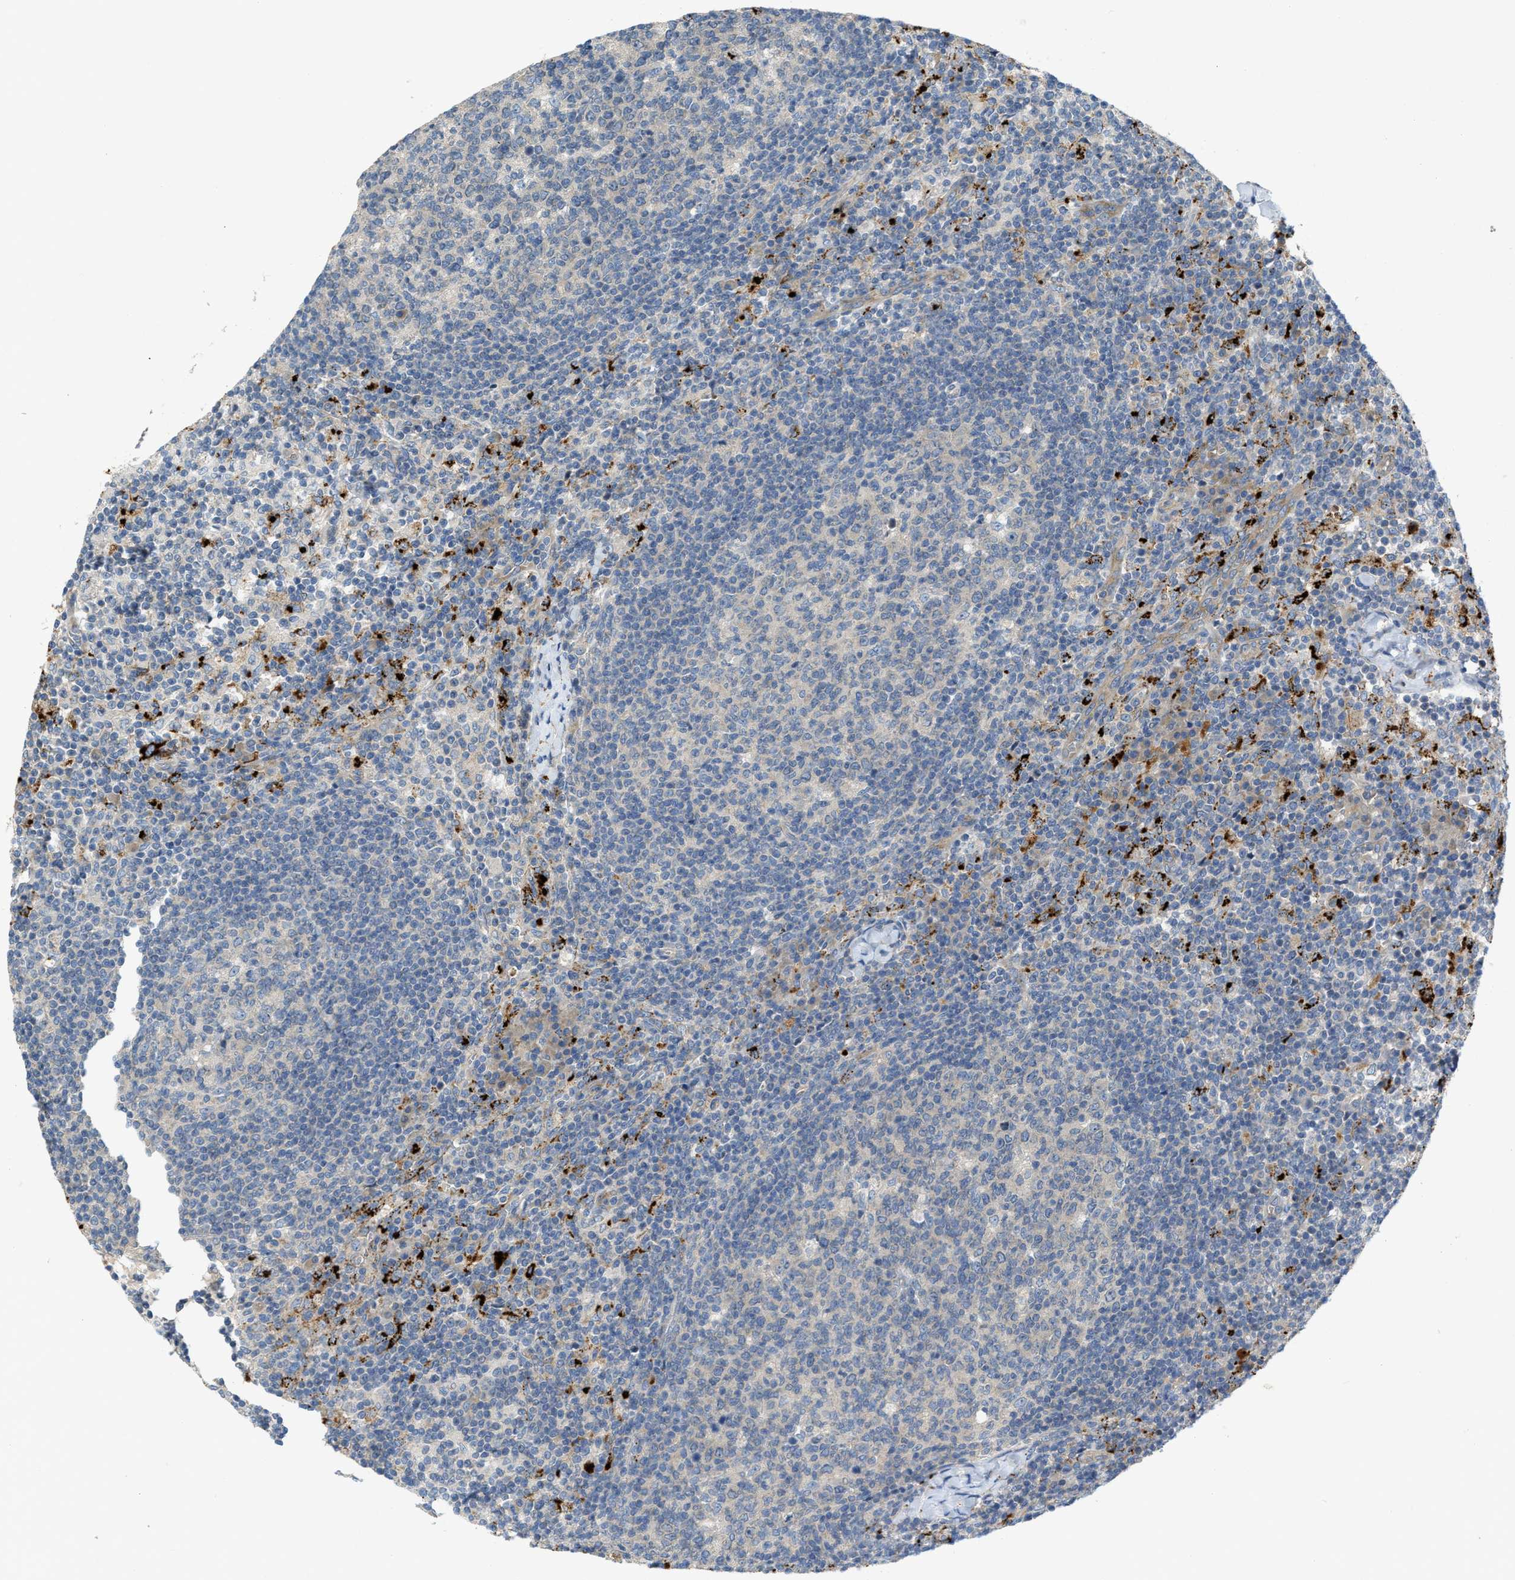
{"staining": {"intensity": "negative", "quantity": "none", "location": "none"}, "tissue": "lymph node", "cell_type": "Germinal center cells", "image_type": "normal", "snomed": [{"axis": "morphology", "description": "Normal tissue, NOS"}, {"axis": "morphology", "description": "Inflammation, NOS"}, {"axis": "topography", "description": "Lymph node"}], "caption": "Lymph node stained for a protein using immunohistochemistry displays no expression germinal center cells.", "gene": "KLHDC10", "patient": {"sex": "male", "age": 55}}